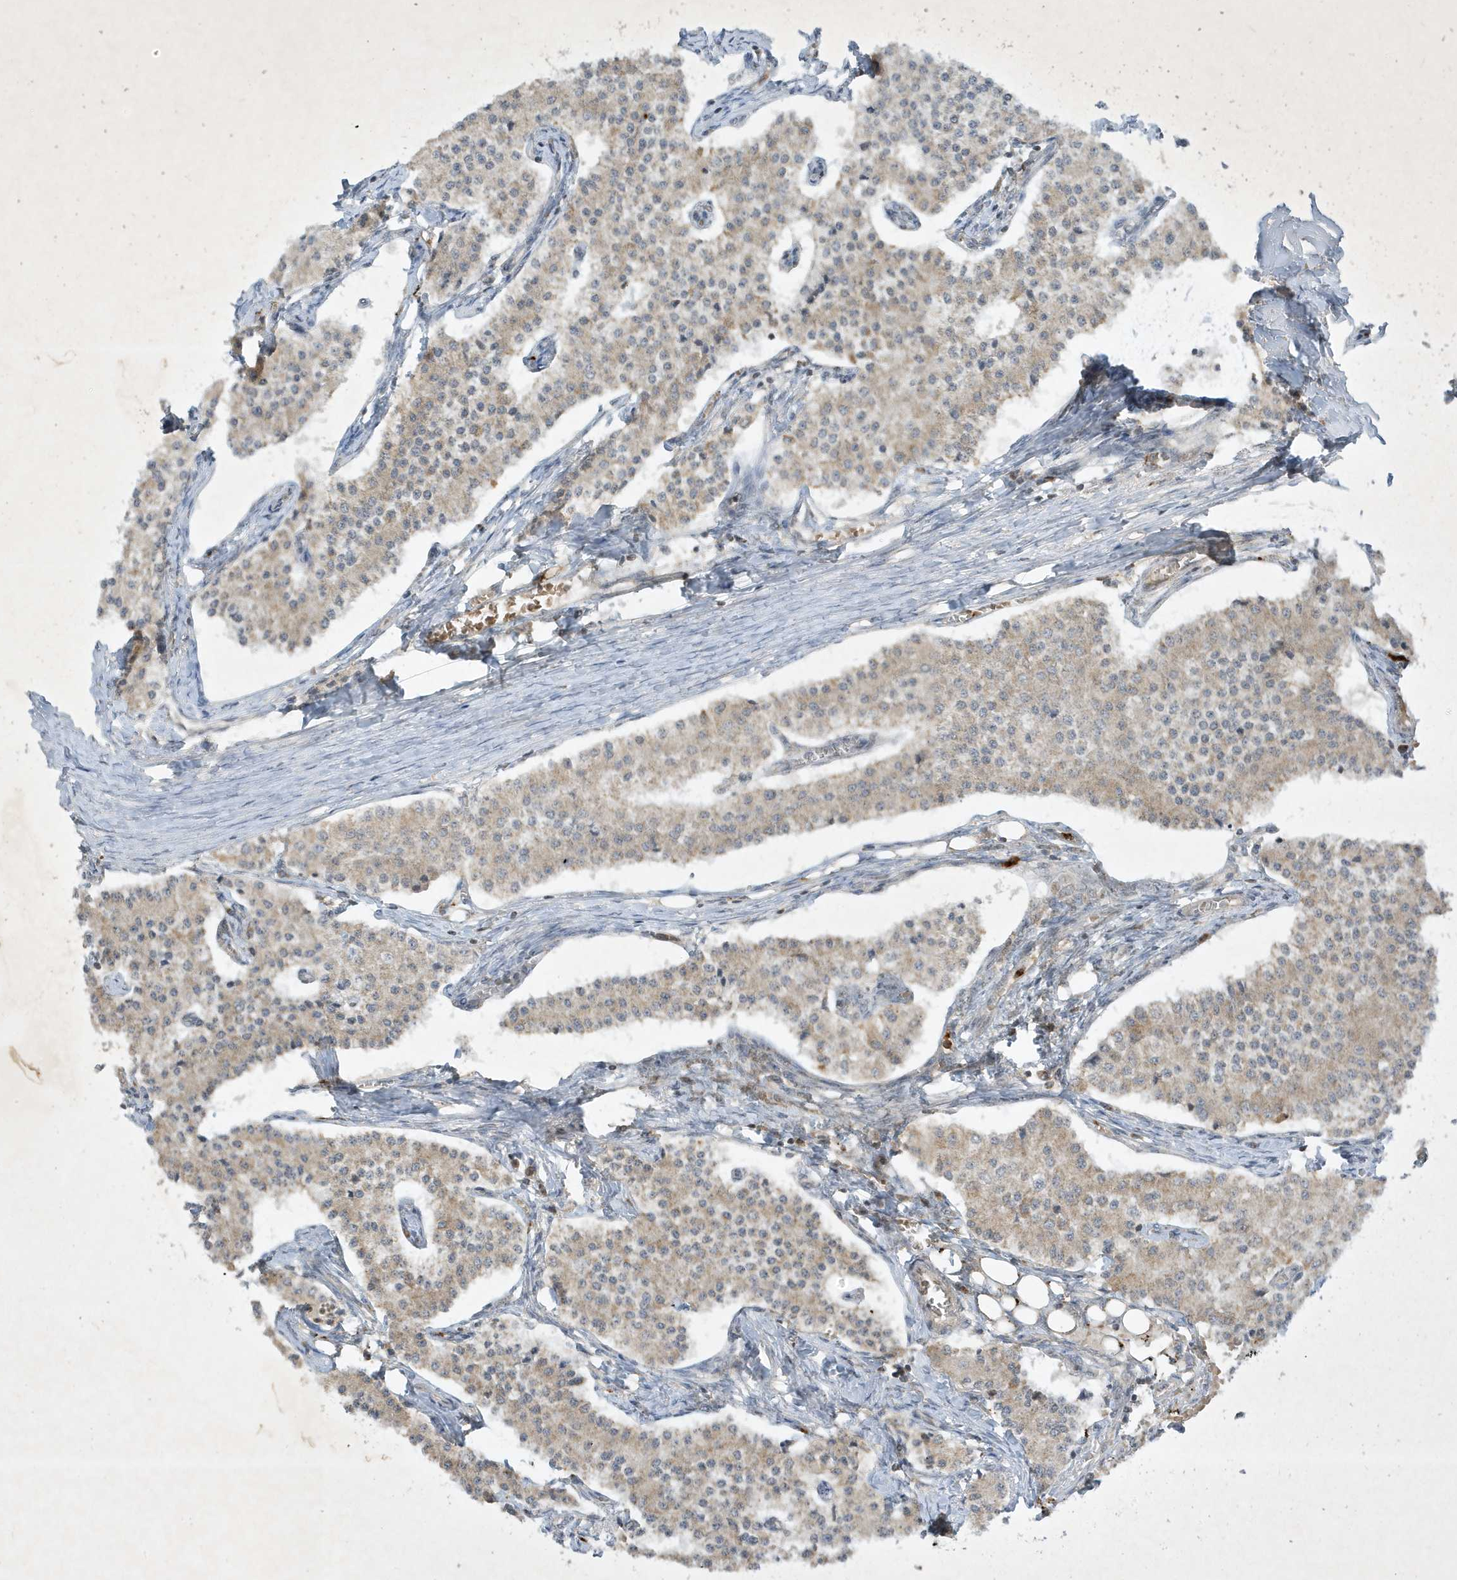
{"staining": {"intensity": "weak", "quantity": "<25%", "location": "cytoplasmic/membranous"}, "tissue": "carcinoid", "cell_type": "Tumor cells", "image_type": "cancer", "snomed": [{"axis": "morphology", "description": "Carcinoid, malignant, NOS"}, {"axis": "topography", "description": "Colon"}], "caption": "Protein analysis of carcinoid shows no significant positivity in tumor cells.", "gene": "ZNF213", "patient": {"sex": "female", "age": 52}}